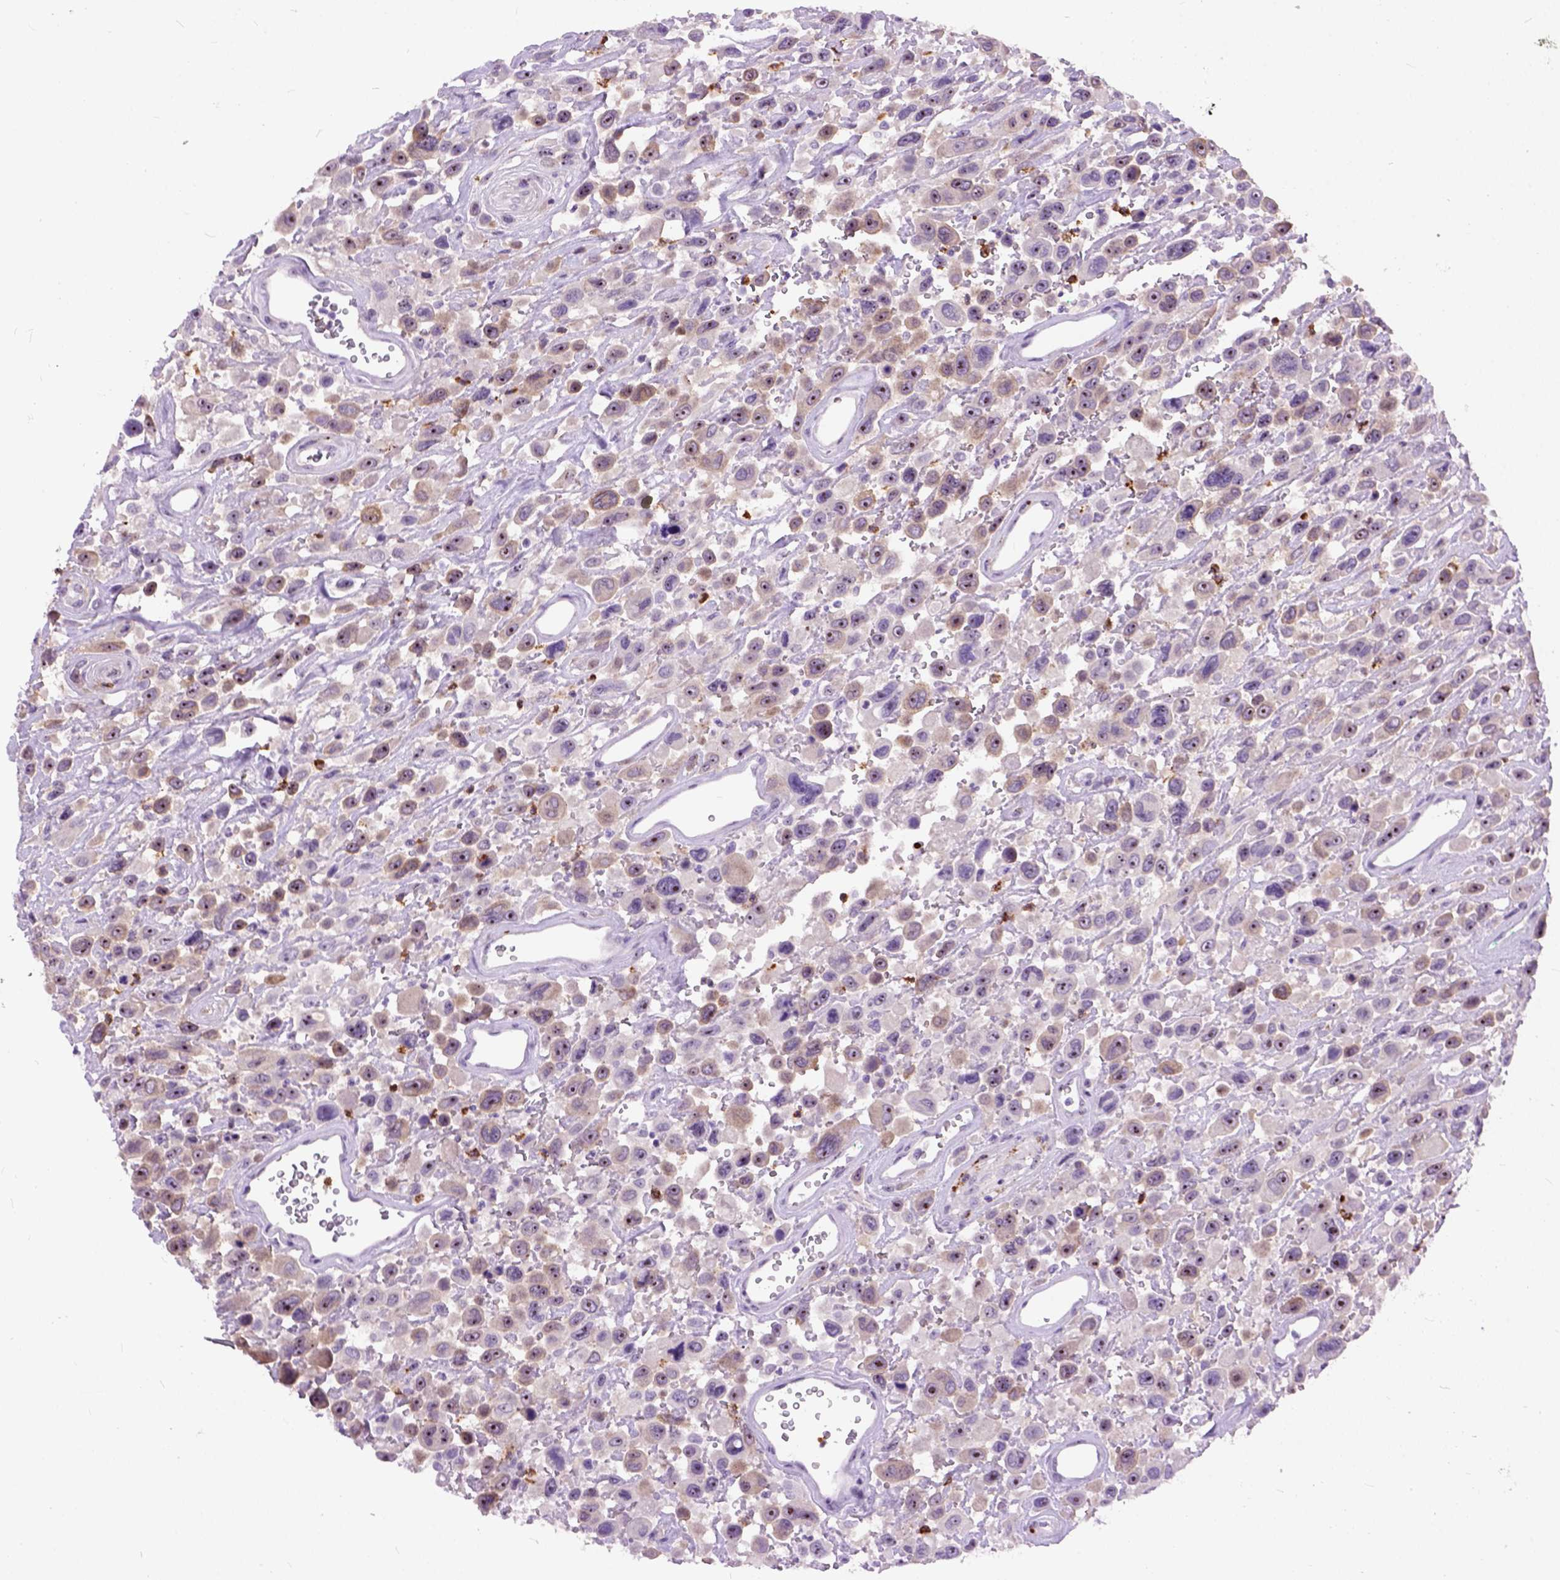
{"staining": {"intensity": "moderate", "quantity": "25%-75%", "location": "cytoplasmic/membranous"}, "tissue": "urothelial cancer", "cell_type": "Tumor cells", "image_type": "cancer", "snomed": [{"axis": "morphology", "description": "Urothelial carcinoma, High grade"}, {"axis": "topography", "description": "Urinary bladder"}], "caption": "Urothelial cancer stained for a protein (brown) exhibits moderate cytoplasmic/membranous positive staining in approximately 25%-75% of tumor cells.", "gene": "MAPT", "patient": {"sex": "male", "age": 53}}